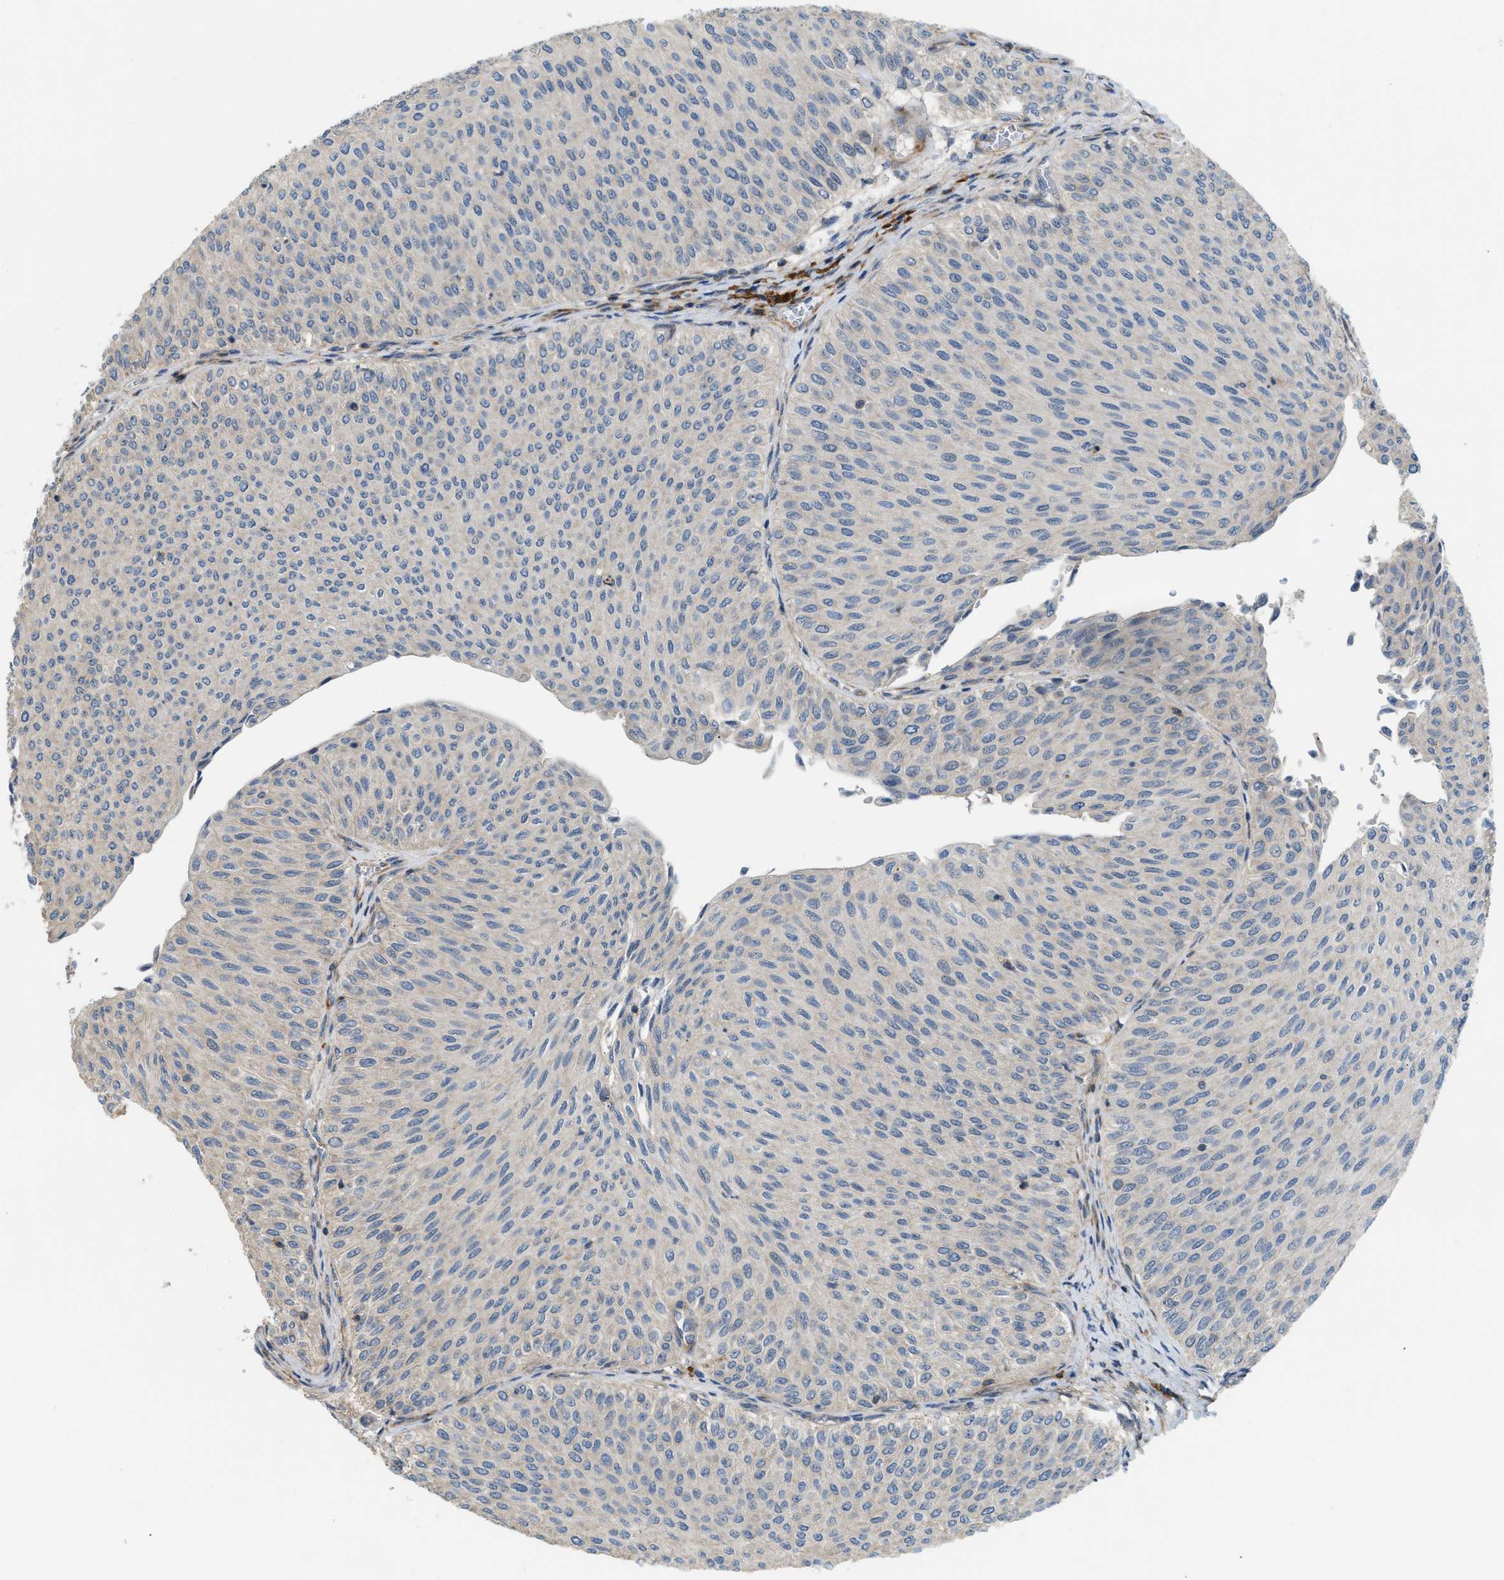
{"staining": {"intensity": "negative", "quantity": "none", "location": "none"}, "tissue": "urothelial cancer", "cell_type": "Tumor cells", "image_type": "cancer", "snomed": [{"axis": "morphology", "description": "Urothelial carcinoma, Low grade"}, {"axis": "topography", "description": "Urinary bladder"}], "caption": "This is an IHC micrograph of low-grade urothelial carcinoma. There is no staining in tumor cells.", "gene": "BTN3A2", "patient": {"sex": "male", "age": 78}}